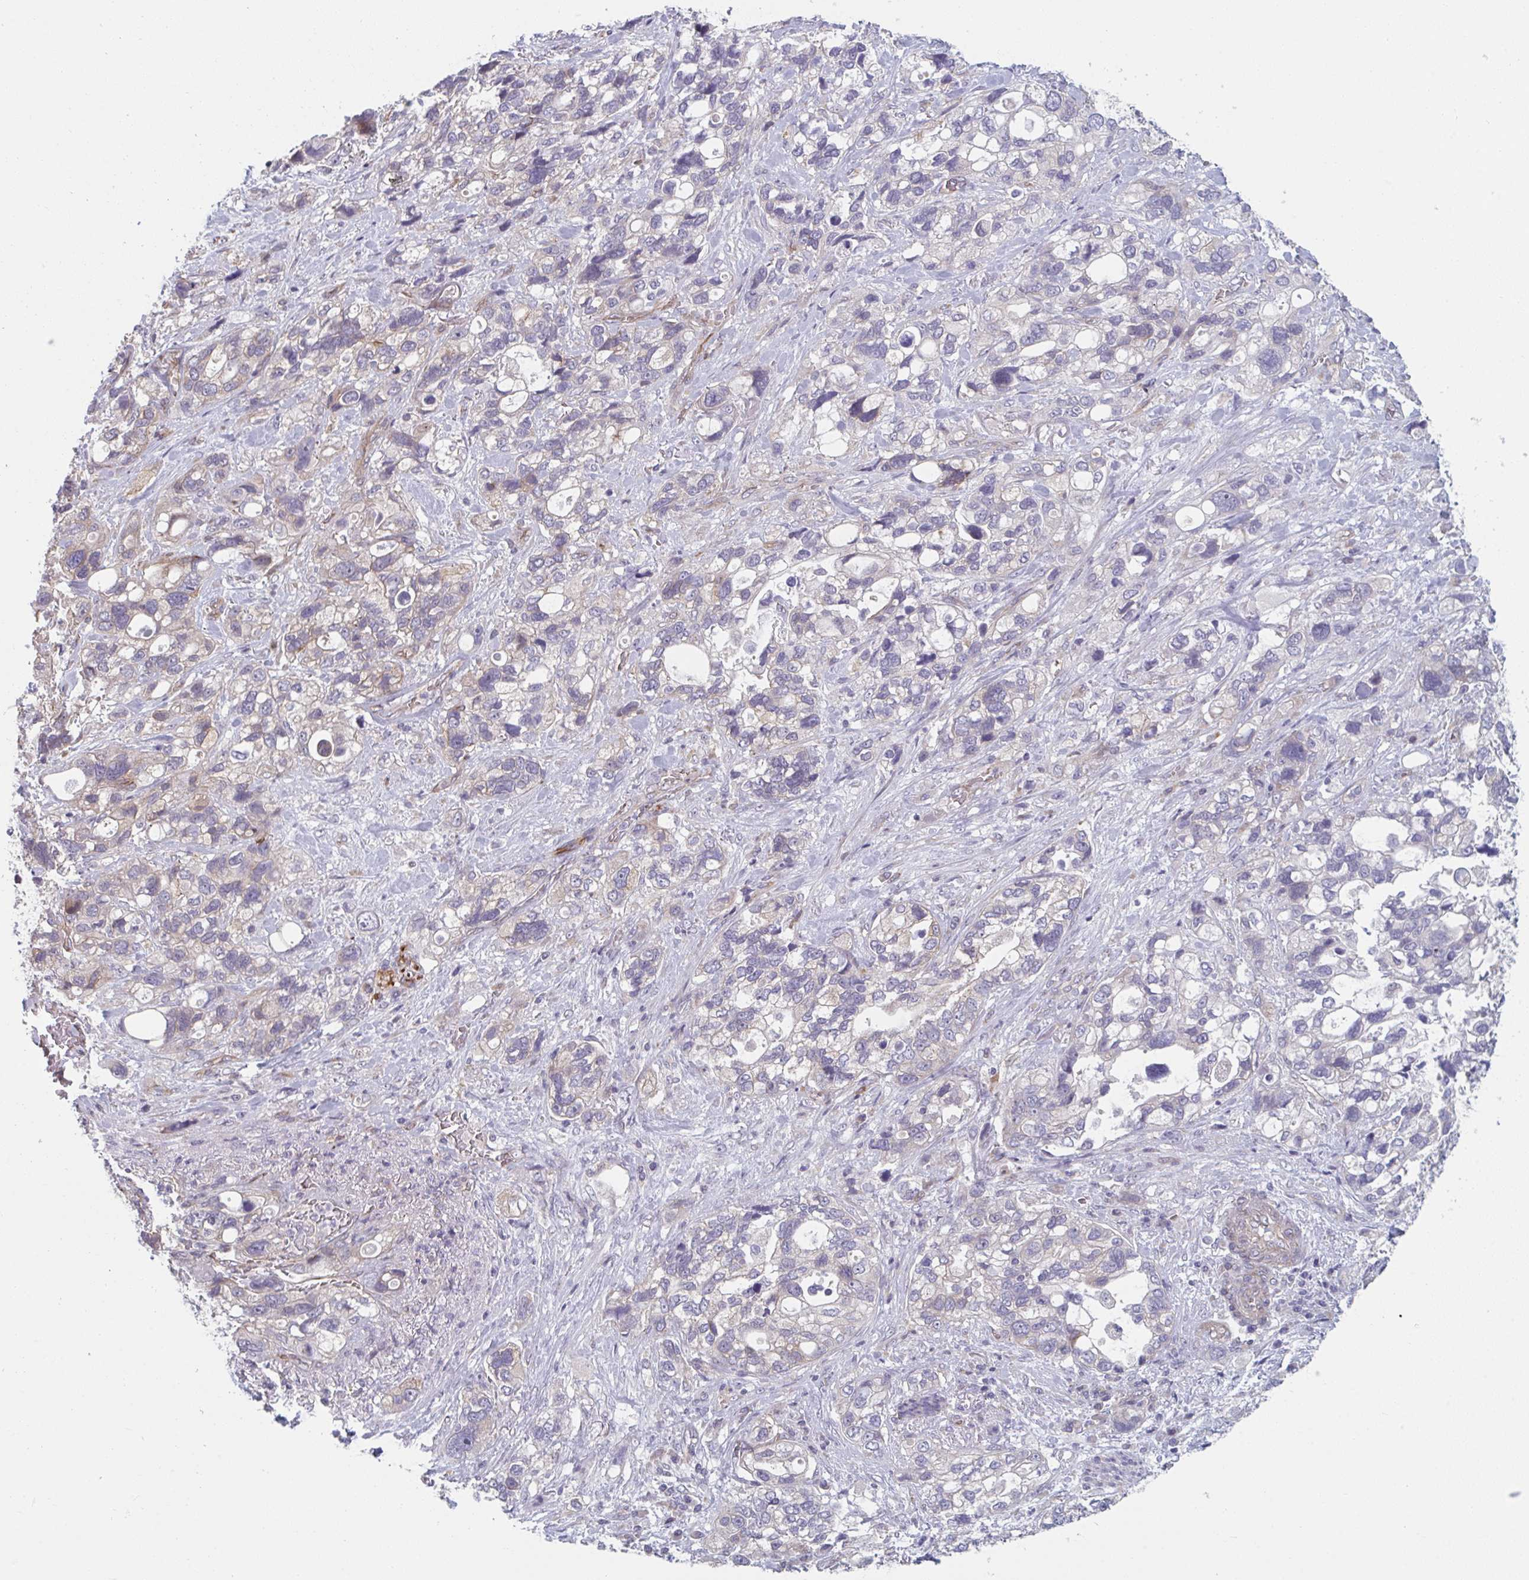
{"staining": {"intensity": "weak", "quantity": "<25%", "location": "cytoplasmic/membranous"}, "tissue": "stomach cancer", "cell_type": "Tumor cells", "image_type": "cancer", "snomed": [{"axis": "morphology", "description": "Adenocarcinoma, NOS"}, {"axis": "topography", "description": "Stomach, upper"}], "caption": "Immunohistochemistry (IHC) micrograph of adenocarcinoma (stomach) stained for a protein (brown), which shows no expression in tumor cells.", "gene": "TNFSF10", "patient": {"sex": "female", "age": 81}}